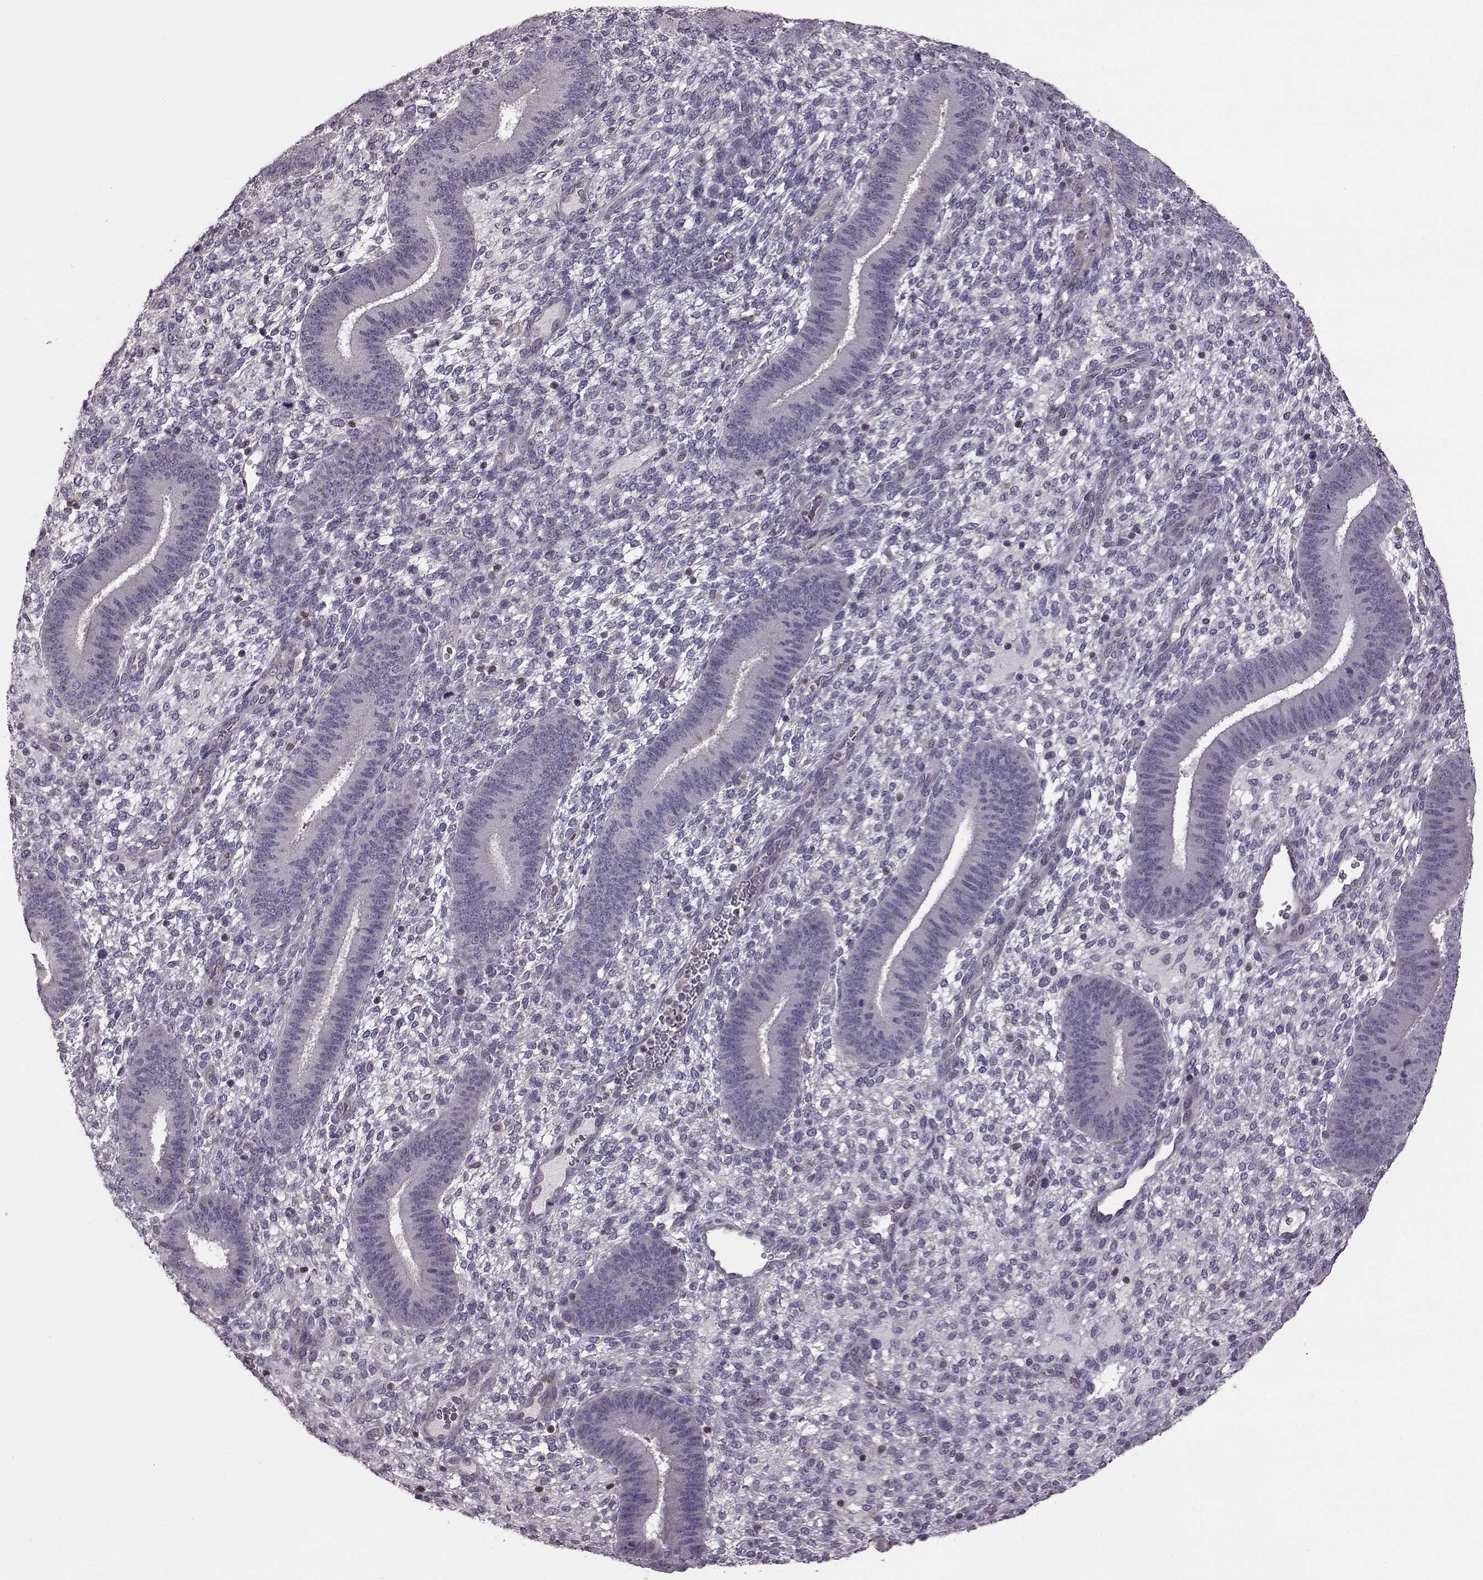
{"staining": {"intensity": "negative", "quantity": "none", "location": "none"}, "tissue": "endometrium", "cell_type": "Cells in endometrial stroma", "image_type": "normal", "snomed": [{"axis": "morphology", "description": "Normal tissue, NOS"}, {"axis": "topography", "description": "Endometrium"}], "caption": "This is a histopathology image of IHC staining of benign endometrium, which shows no expression in cells in endometrial stroma. (DAB immunohistochemistry (IHC) visualized using brightfield microscopy, high magnification).", "gene": "CDC42SE1", "patient": {"sex": "female", "age": 39}}